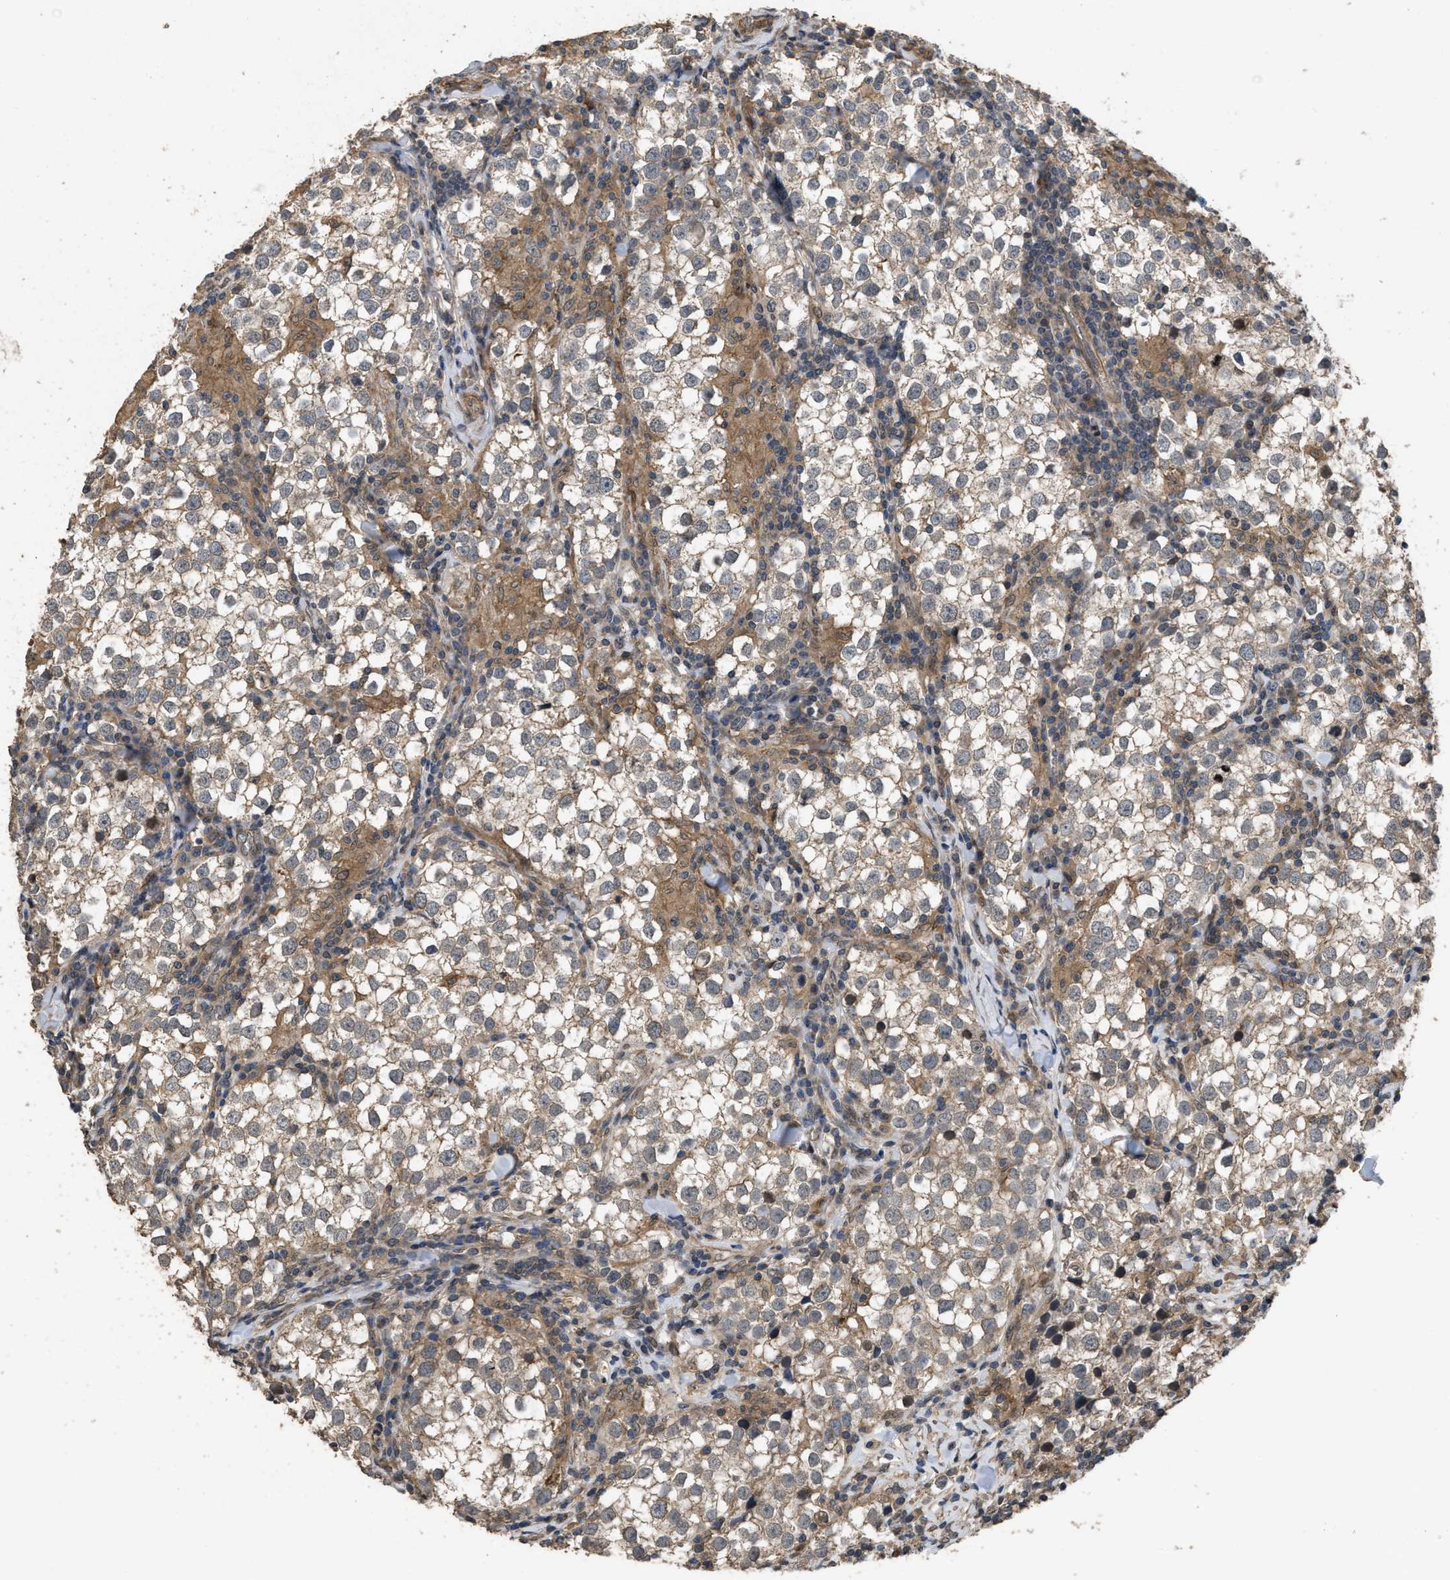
{"staining": {"intensity": "weak", "quantity": ">75%", "location": "cytoplasmic/membranous"}, "tissue": "testis cancer", "cell_type": "Tumor cells", "image_type": "cancer", "snomed": [{"axis": "morphology", "description": "Seminoma, NOS"}, {"axis": "morphology", "description": "Carcinoma, Embryonal, NOS"}, {"axis": "topography", "description": "Testis"}], "caption": "A brown stain highlights weak cytoplasmic/membranous expression of a protein in human embryonal carcinoma (testis) tumor cells.", "gene": "UTRN", "patient": {"sex": "male", "age": 36}}